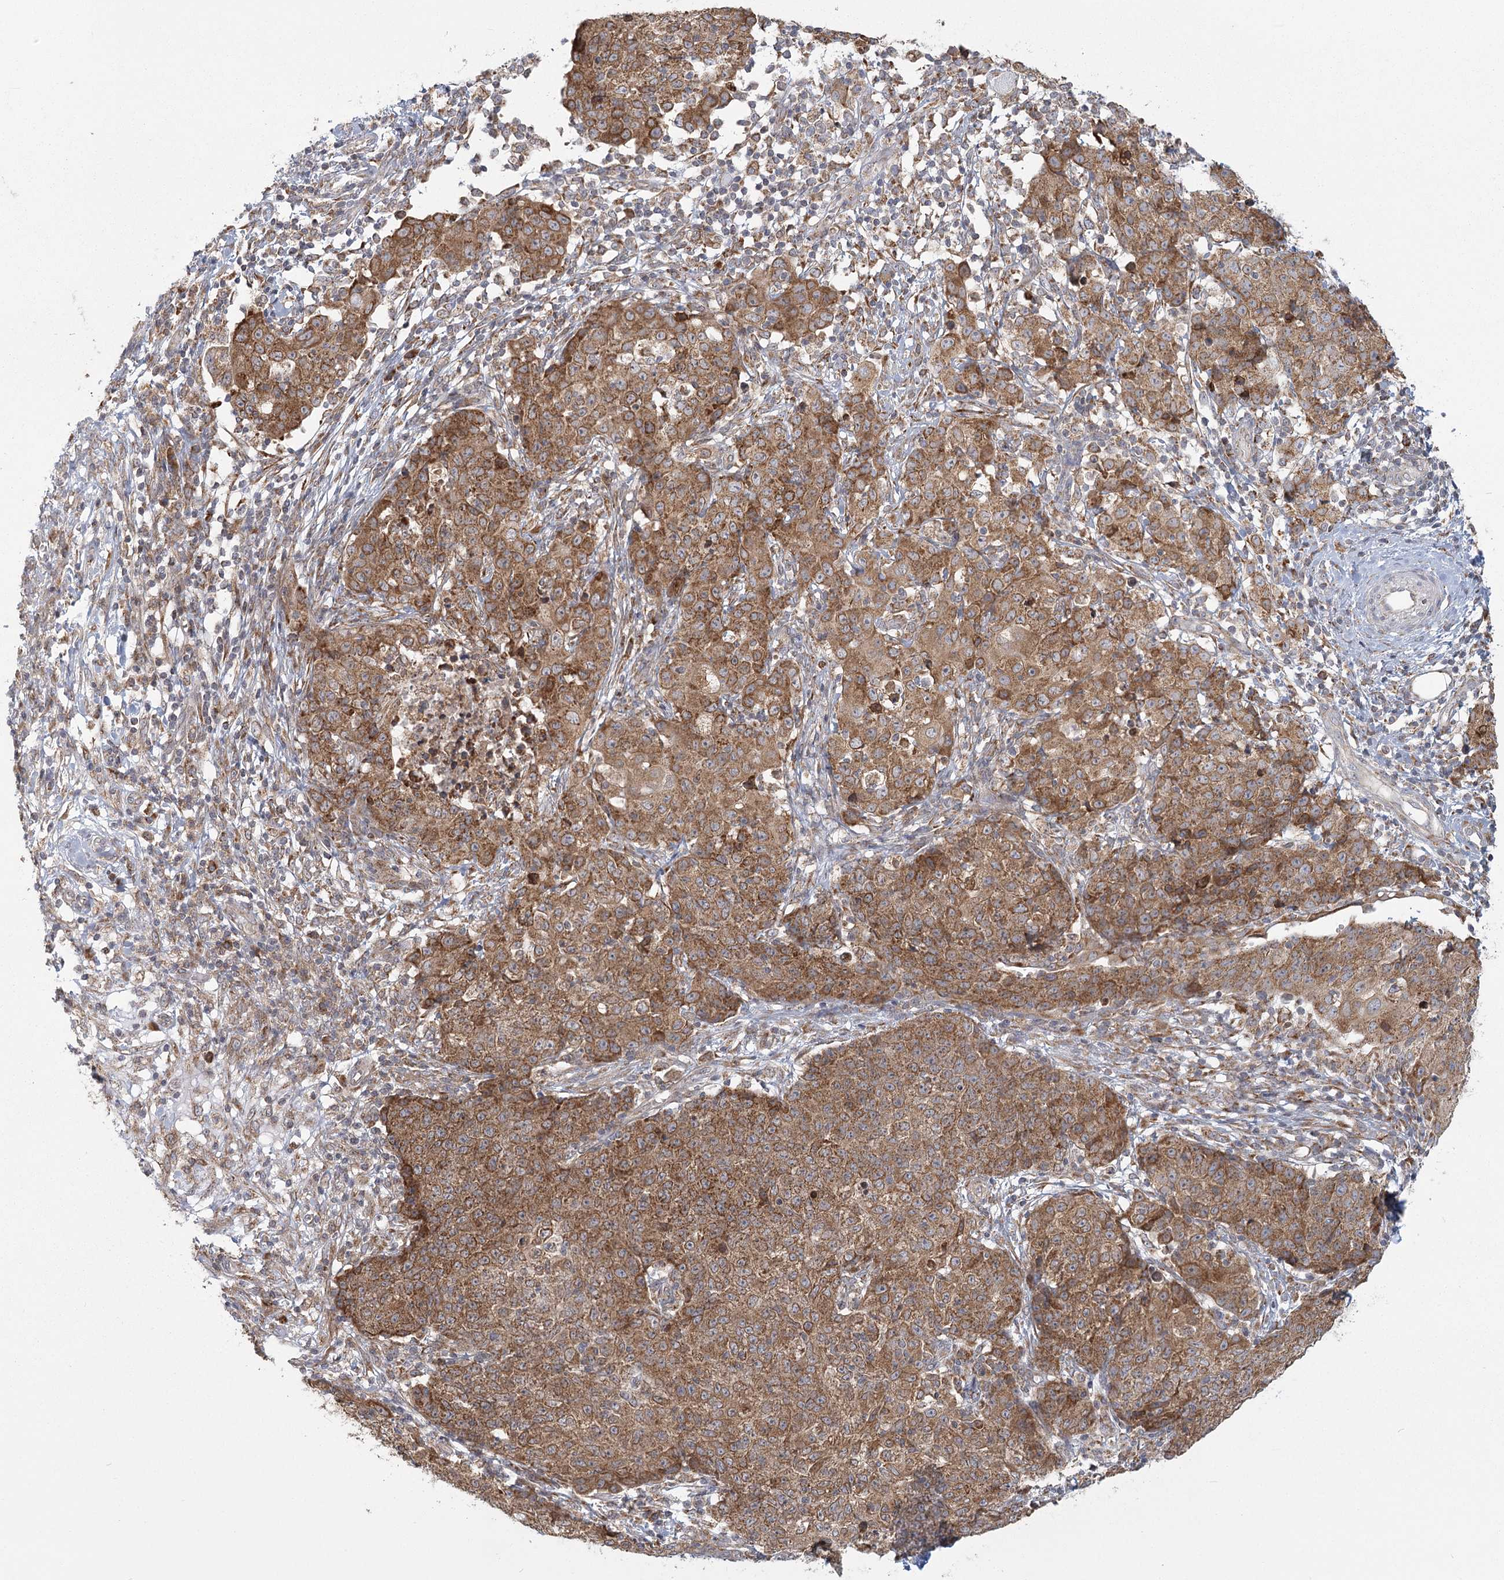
{"staining": {"intensity": "moderate", "quantity": ">75%", "location": "cytoplasmic/membranous"}, "tissue": "ovarian cancer", "cell_type": "Tumor cells", "image_type": "cancer", "snomed": [{"axis": "morphology", "description": "Carcinoma, endometroid"}, {"axis": "topography", "description": "Ovary"}], "caption": "Tumor cells display moderate cytoplasmic/membranous positivity in about >75% of cells in ovarian endometroid carcinoma.", "gene": "LACTB", "patient": {"sex": "female", "age": 42}}